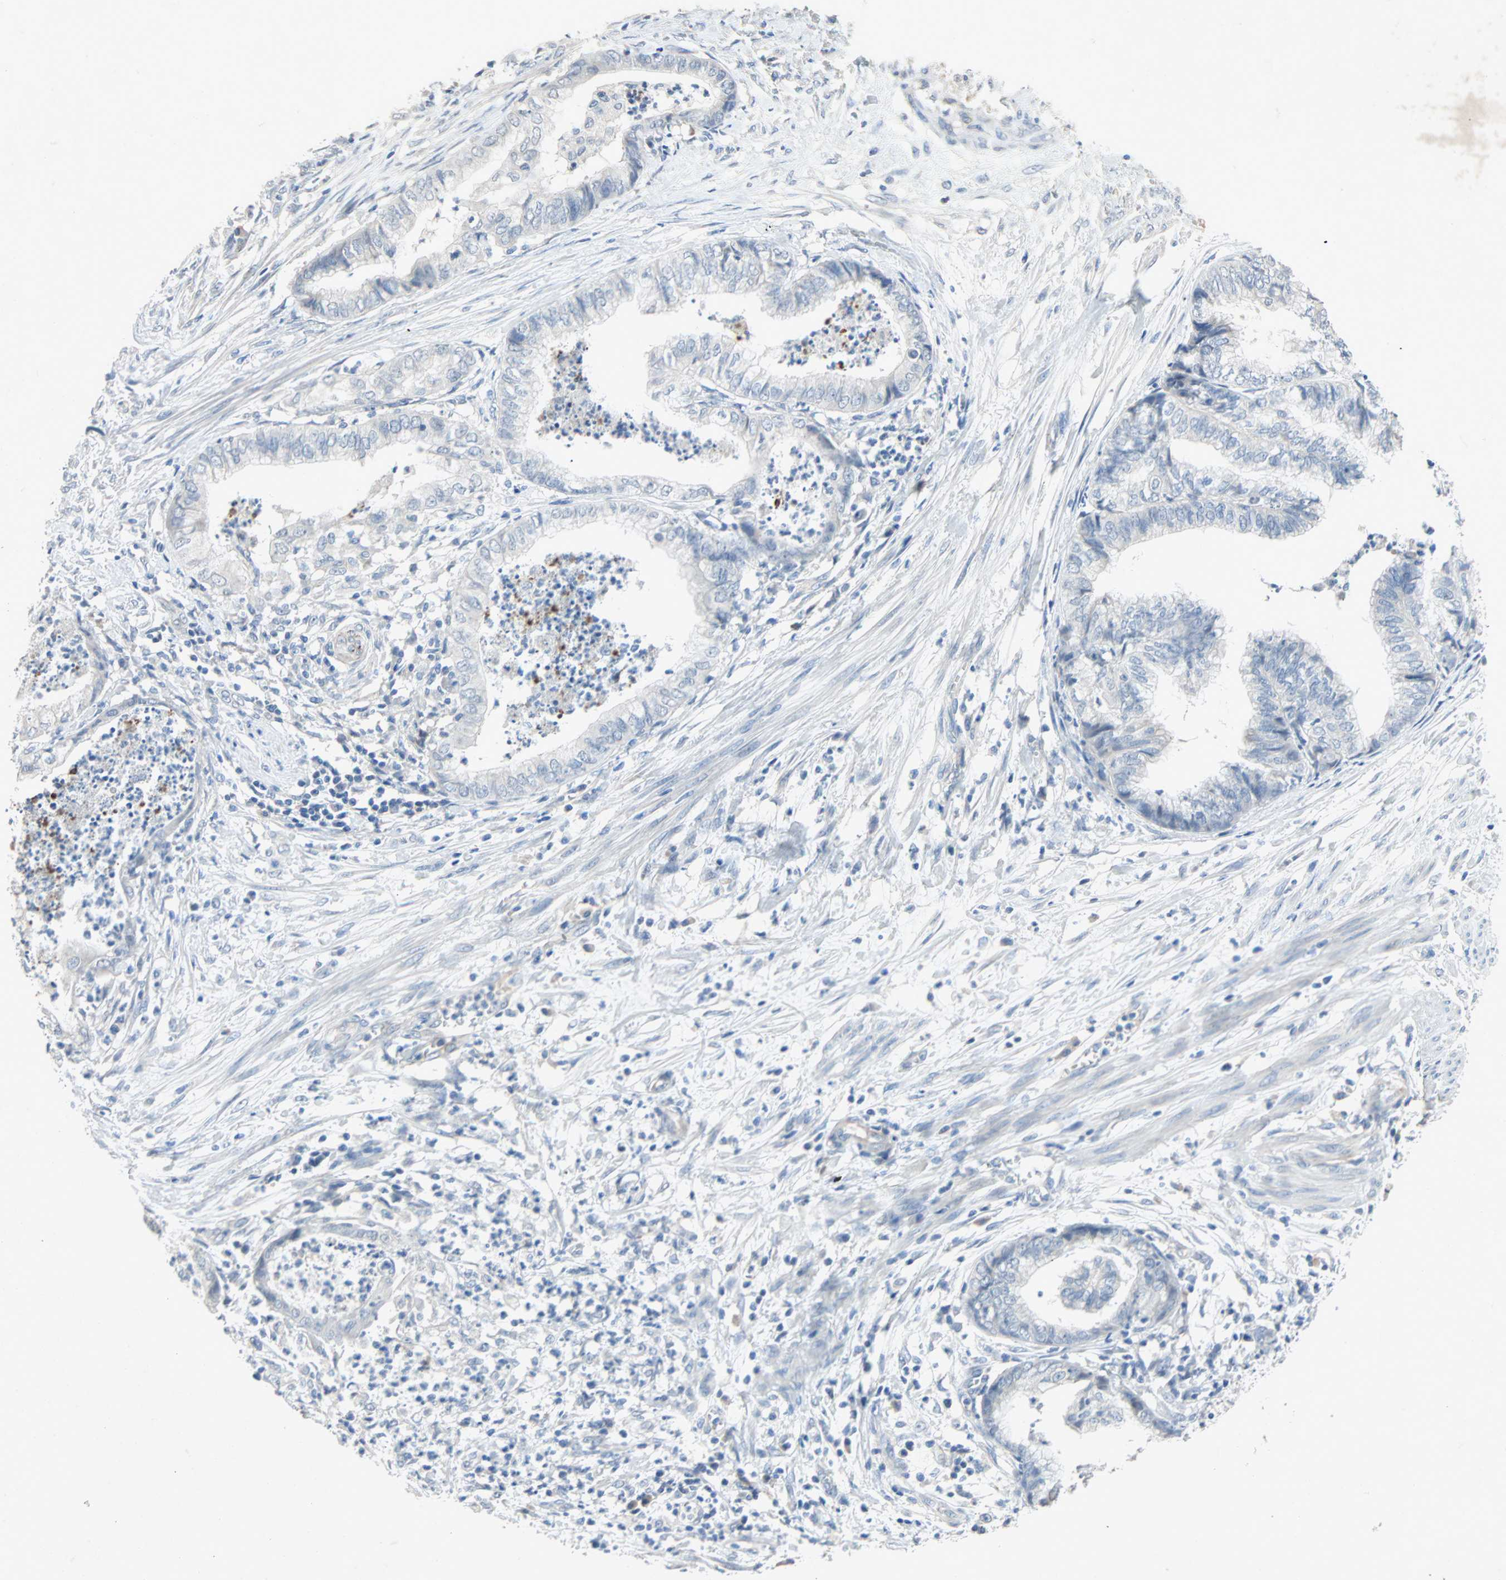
{"staining": {"intensity": "negative", "quantity": "none", "location": "none"}, "tissue": "endometrial cancer", "cell_type": "Tumor cells", "image_type": "cancer", "snomed": [{"axis": "morphology", "description": "Necrosis, NOS"}, {"axis": "morphology", "description": "Adenocarcinoma, NOS"}, {"axis": "topography", "description": "Endometrium"}], "caption": "DAB immunohistochemical staining of endometrial adenocarcinoma demonstrates no significant positivity in tumor cells. (Stains: DAB (3,3'-diaminobenzidine) immunohistochemistry with hematoxylin counter stain, Microscopy: brightfield microscopy at high magnification).", "gene": "PCDHB2", "patient": {"sex": "female", "age": 79}}